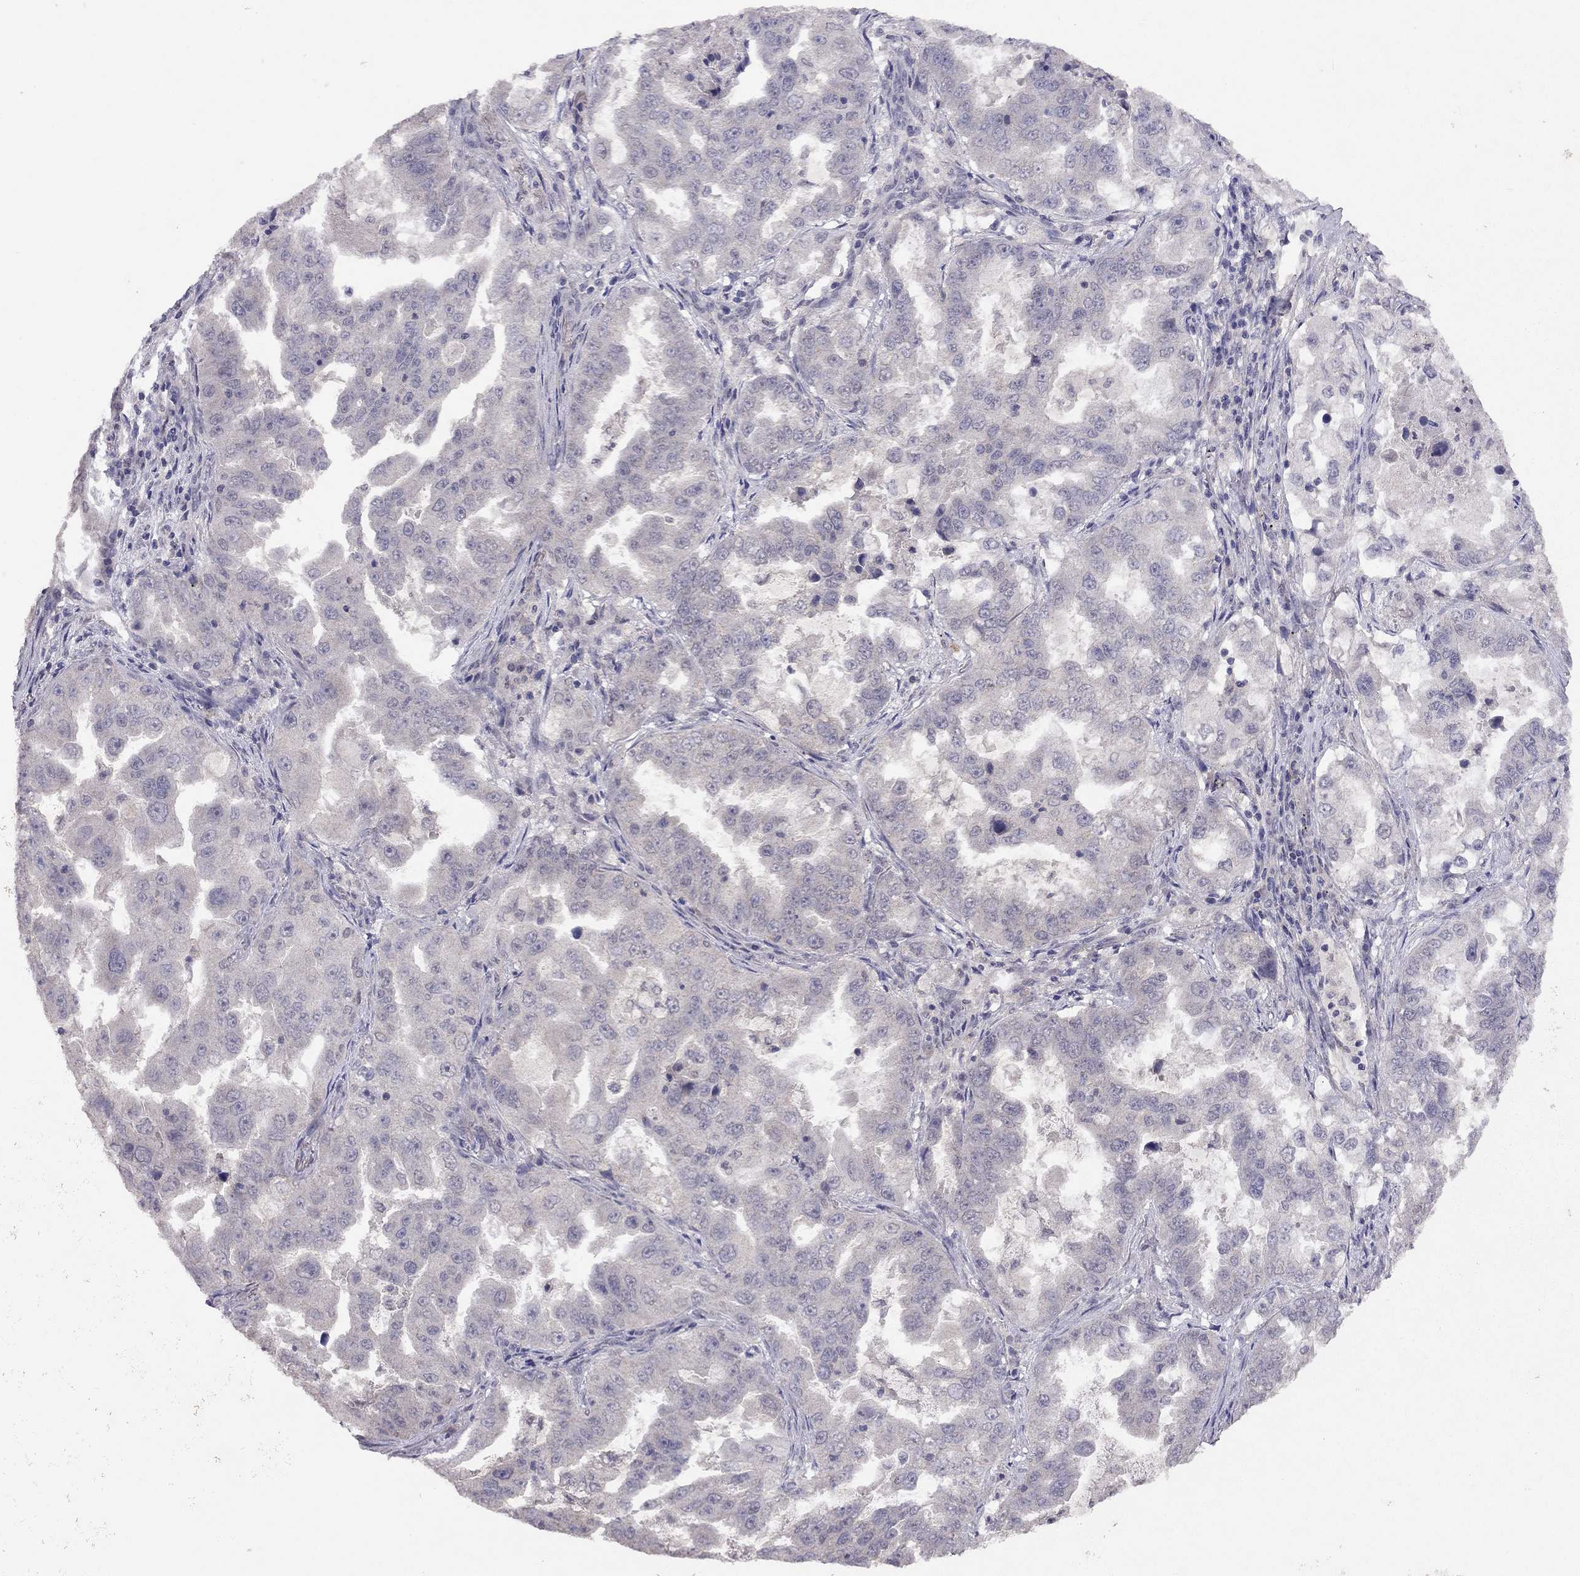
{"staining": {"intensity": "negative", "quantity": "none", "location": "none"}, "tissue": "lung cancer", "cell_type": "Tumor cells", "image_type": "cancer", "snomed": [{"axis": "morphology", "description": "Adenocarcinoma, NOS"}, {"axis": "topography", "description": "Lung"}], "caption": "Lung cancer (adenocarcinoma) was stained to show a protein in brown. There is no significant positivity in tumor cells.", "gene": "ESR2", "patient": {"sex": "female", "age": 61}}